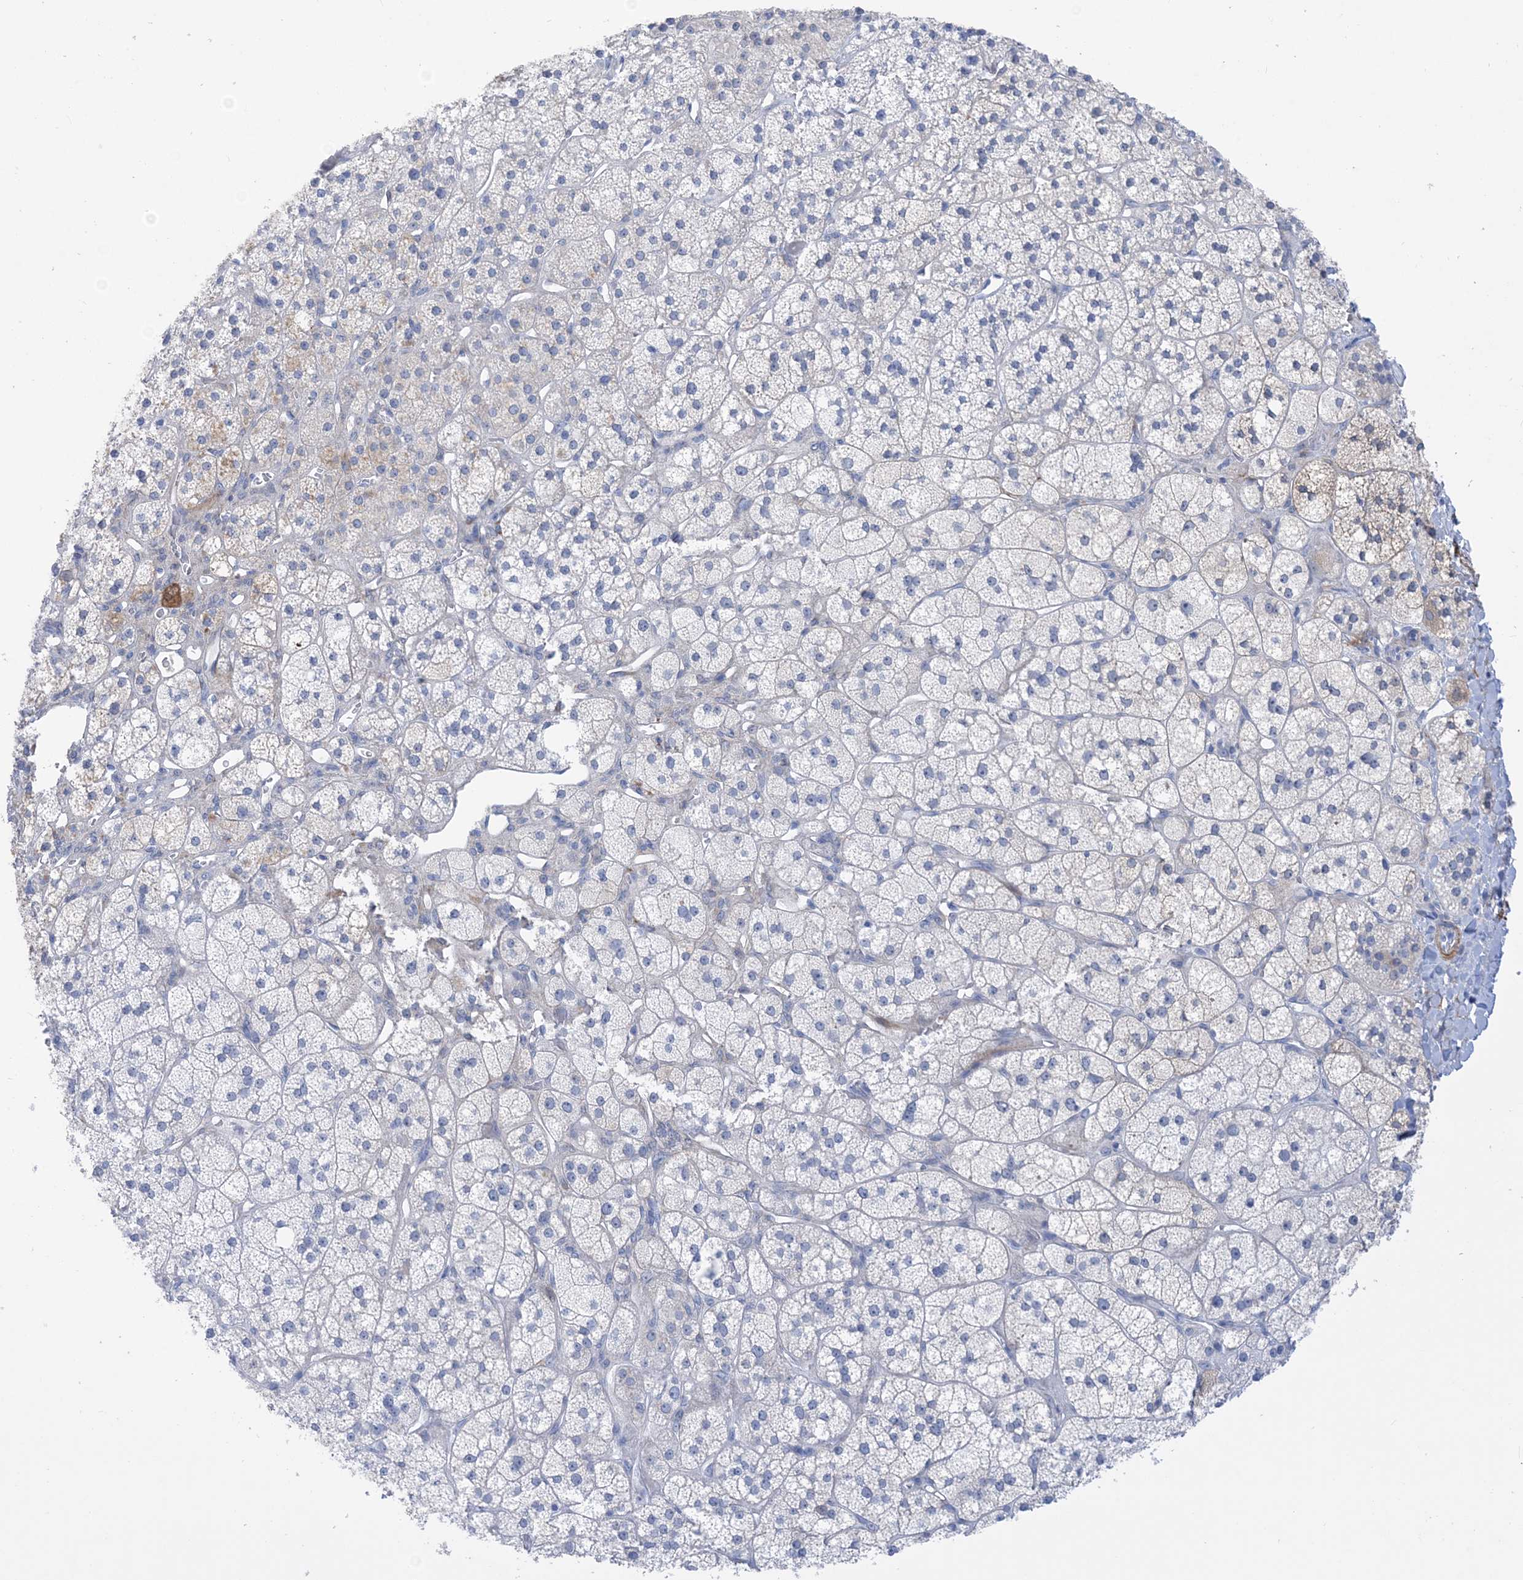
{"staining": {"intensity": "moderate", "quantity": "<25%", "location": "cytoplasmic/membranous"}, "tissue": "adrenal gland", "cell_type": "Glandular cells", "image_type": "normal", "snomed": [{"axis": "morphology", "description": "Normal tissue, NOS"}, {"axis": "topography", "description": "Adrenal gland"}], "caption": "Immunohistochemical staining of benign adrenal gland exhibits low levels of moderate cytoplasmic/membranous staining in approximately <25% of glandular cells.", "gene": "MARS2", "patient": {"sex": "male", "age": 61}}